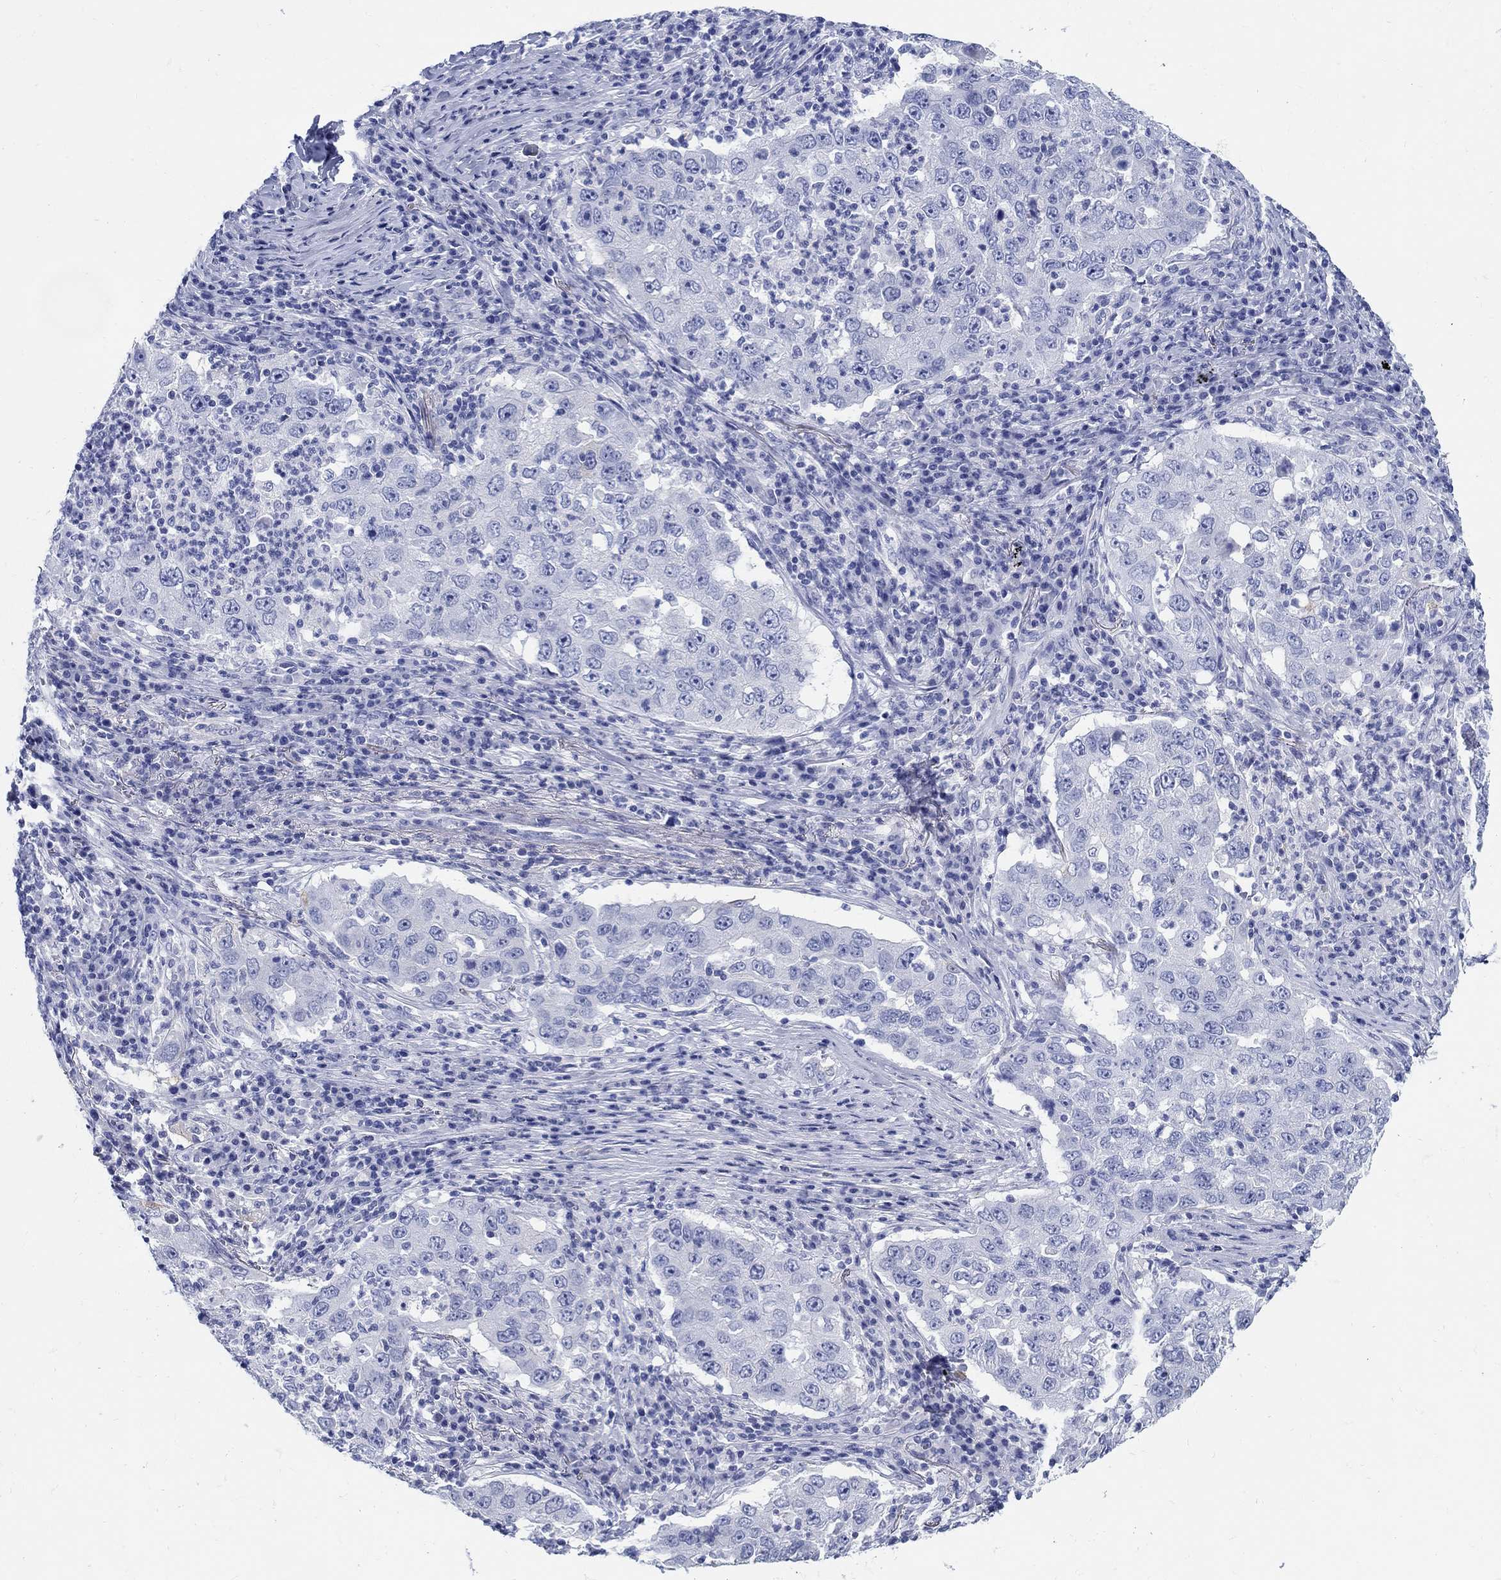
{"staining": {"intensity": "negative", "quantity": "none", "location": "none"}, "tissue": "lung cancer", "cell_type": "Tumor cells", "image_type": "cancer", "snomed": [{"axis": "morphology", "description": "Adenocarcinoma, NOS"}, {"axis": "topography", "description": "Lung"}], "caption": "This is an immunohistochemistry micrograph of human lung cancer (adenocarcinoma). There is no staining in tumor cells.", "gene": "FBXO2", "patient": {"sex": "male", "age": 73}}